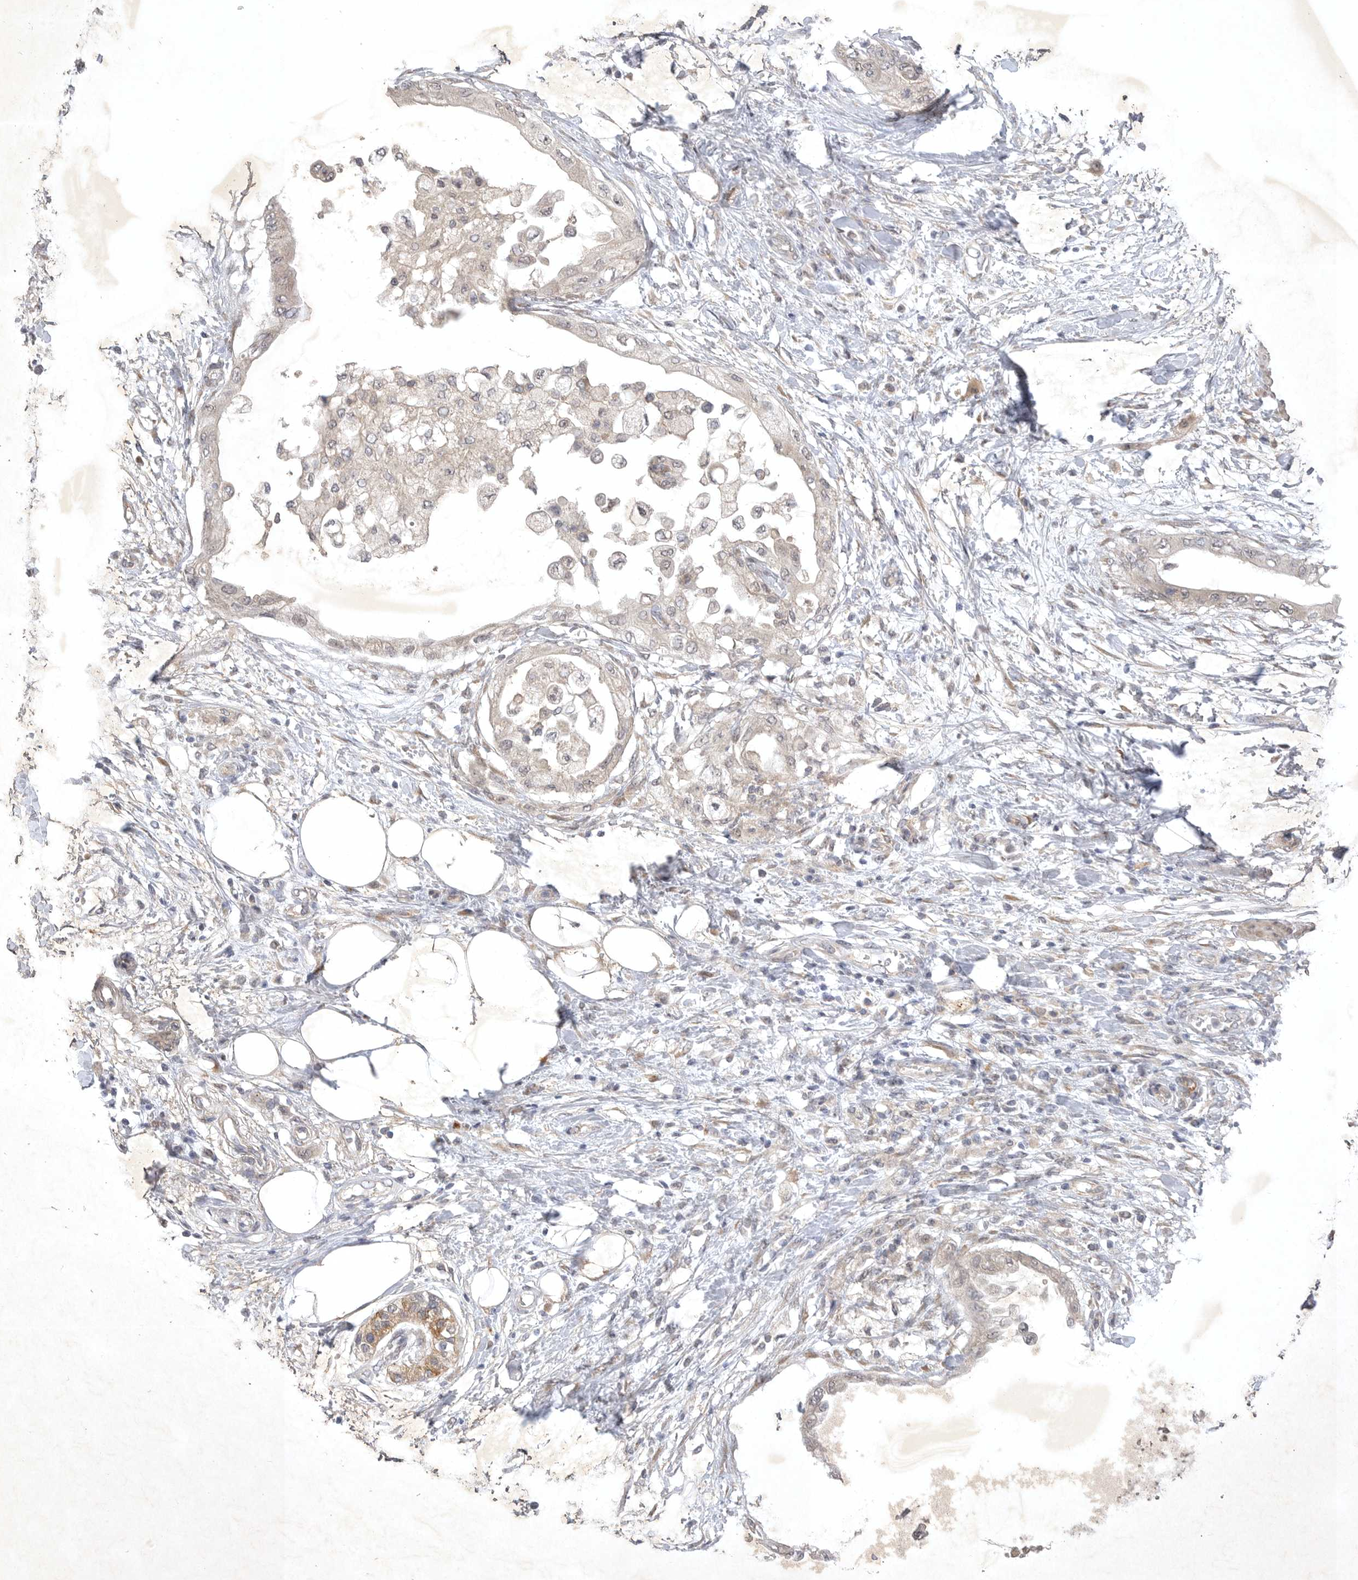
{"staining": {"intensity": "weak", "quantity": "<25%", "location": "cytoplasmic/membranous"}, "tissue": "pancreatic cancer", "cell_type": "Tumor cells", "image_type": "cancer", "snomed": [{"axis": "morphology", "description": "Normal tissue, NOS"}, {"axis": "morphology", "description": "Adenocarcinoma, NOS"}, {"axis": "topography", "description": "Pancreas"}, {"axis": "topography", "description": "Duodenum"}], "caption": "Tumor cells are negative for protein expression in human pancreatic cancer (adenocarcinoma).", "gene": "PTPDC1", "patient": {"sex": "female", "age": 60}}